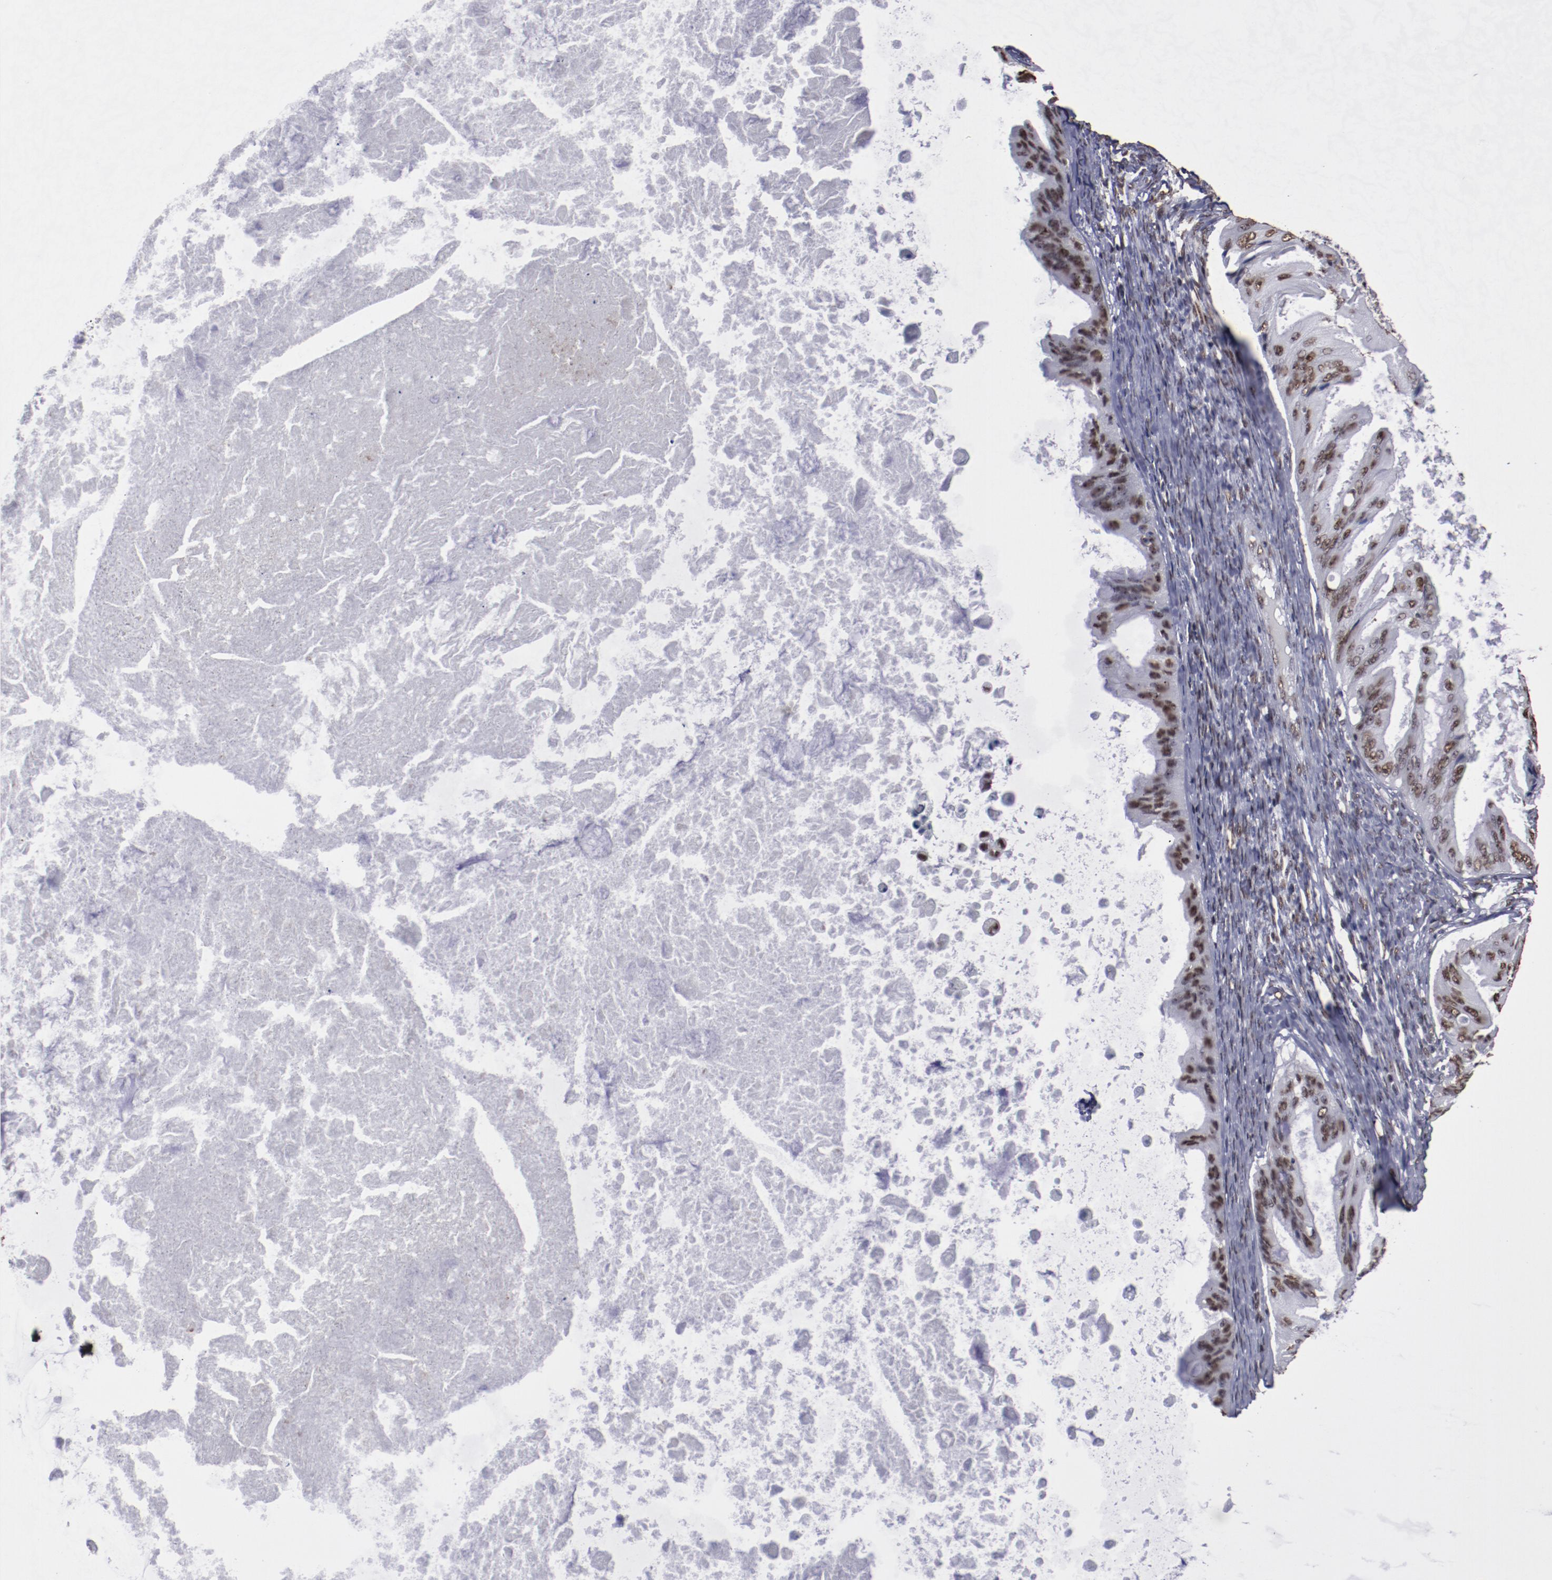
{"staining": {"intensity": "moderate", "quantity": ">75%", "location": "nuclear"}, "tissue": "ovarian cancer", "cell_type": "Tumor cells", "image_type": "cancer", "snomed": [{"axis": "morphology", "description": "Cystadenocarcinoma, mucinous, NOS"}, {"axis": "topography", "description": "Ovary"}], "caption": "Immunohistochemical staining of ovarian mucinous cystadenocarcinoma exhibits medium levels of moderate nuclear protein staining in about >75% of tumor cells.", "gene": "HNRNPA2B1", "patient": {"sex": "female", "age": 37}}